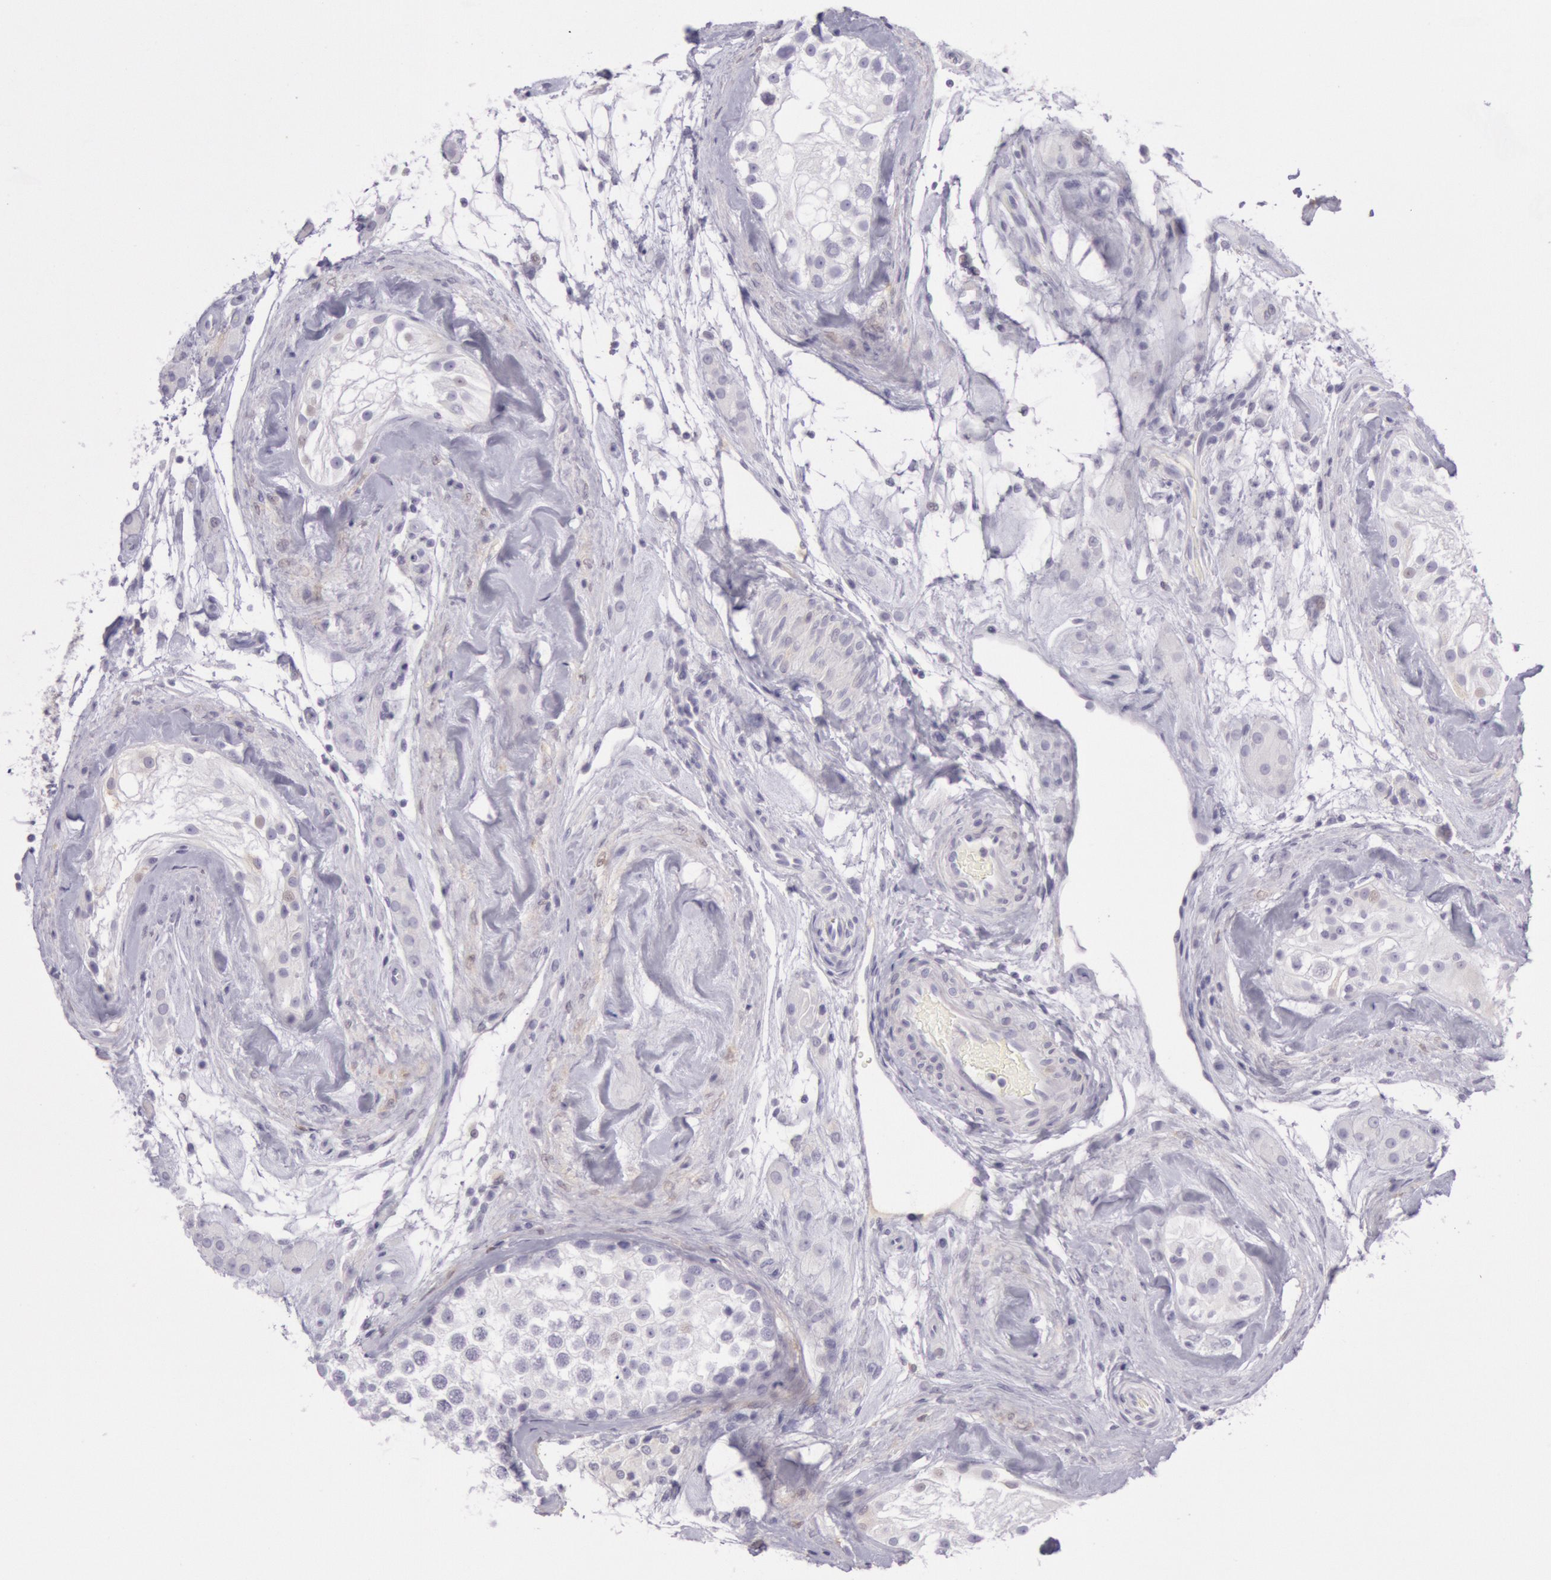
{"staining": {"intensity": "negative", "quantity": "none", "location": "none"}, "tissue": "testis", "cell_type": "Cells in seminiferous ducts", "image_type": "normal", "snomed": [{"axis": "morphology", "description": "Normal tissue, NOS"}, {"axis": "topography", "description": "Testis"}], "caption": "Testis stained for a protein using immunohistochemistry (IHC) shows no staining cells in seminiferous ducts.", "gene": "CKB", "patient": {"sex": "male", "age": 46}}